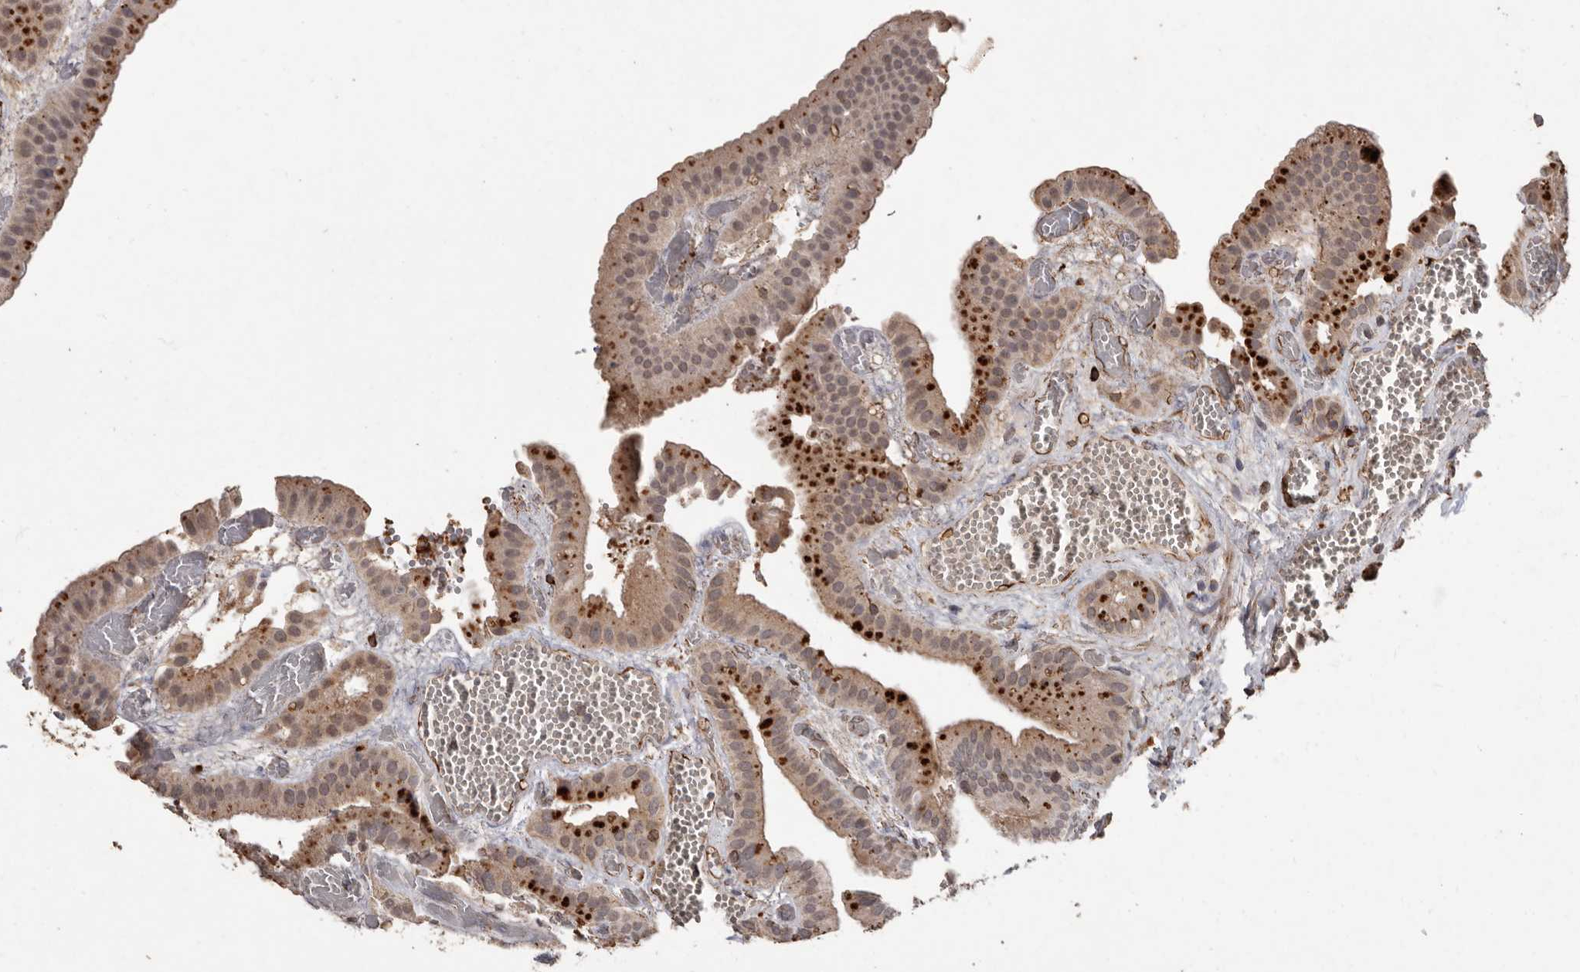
{"staining": {"intensity": "moderate", "quantity": ">75%", "location": "cytoplasmic/membranous"}, "tissue": "gallbladder", "cell_type": "Glandular cells", "image_type": "normal", "snomed": [{"axis": "morphology", "description": "Normal tissue, NOS"}, {"axis": "topography", "description": "Gallbladder"}], "caption": "Protein expression analysis of normal human gallbladder reveals moderate cytoplasmic/membranous expression in about >75% of glandular cells.", "gene": "BRAT1", "patient": {"sex": "female", "age": 64}}